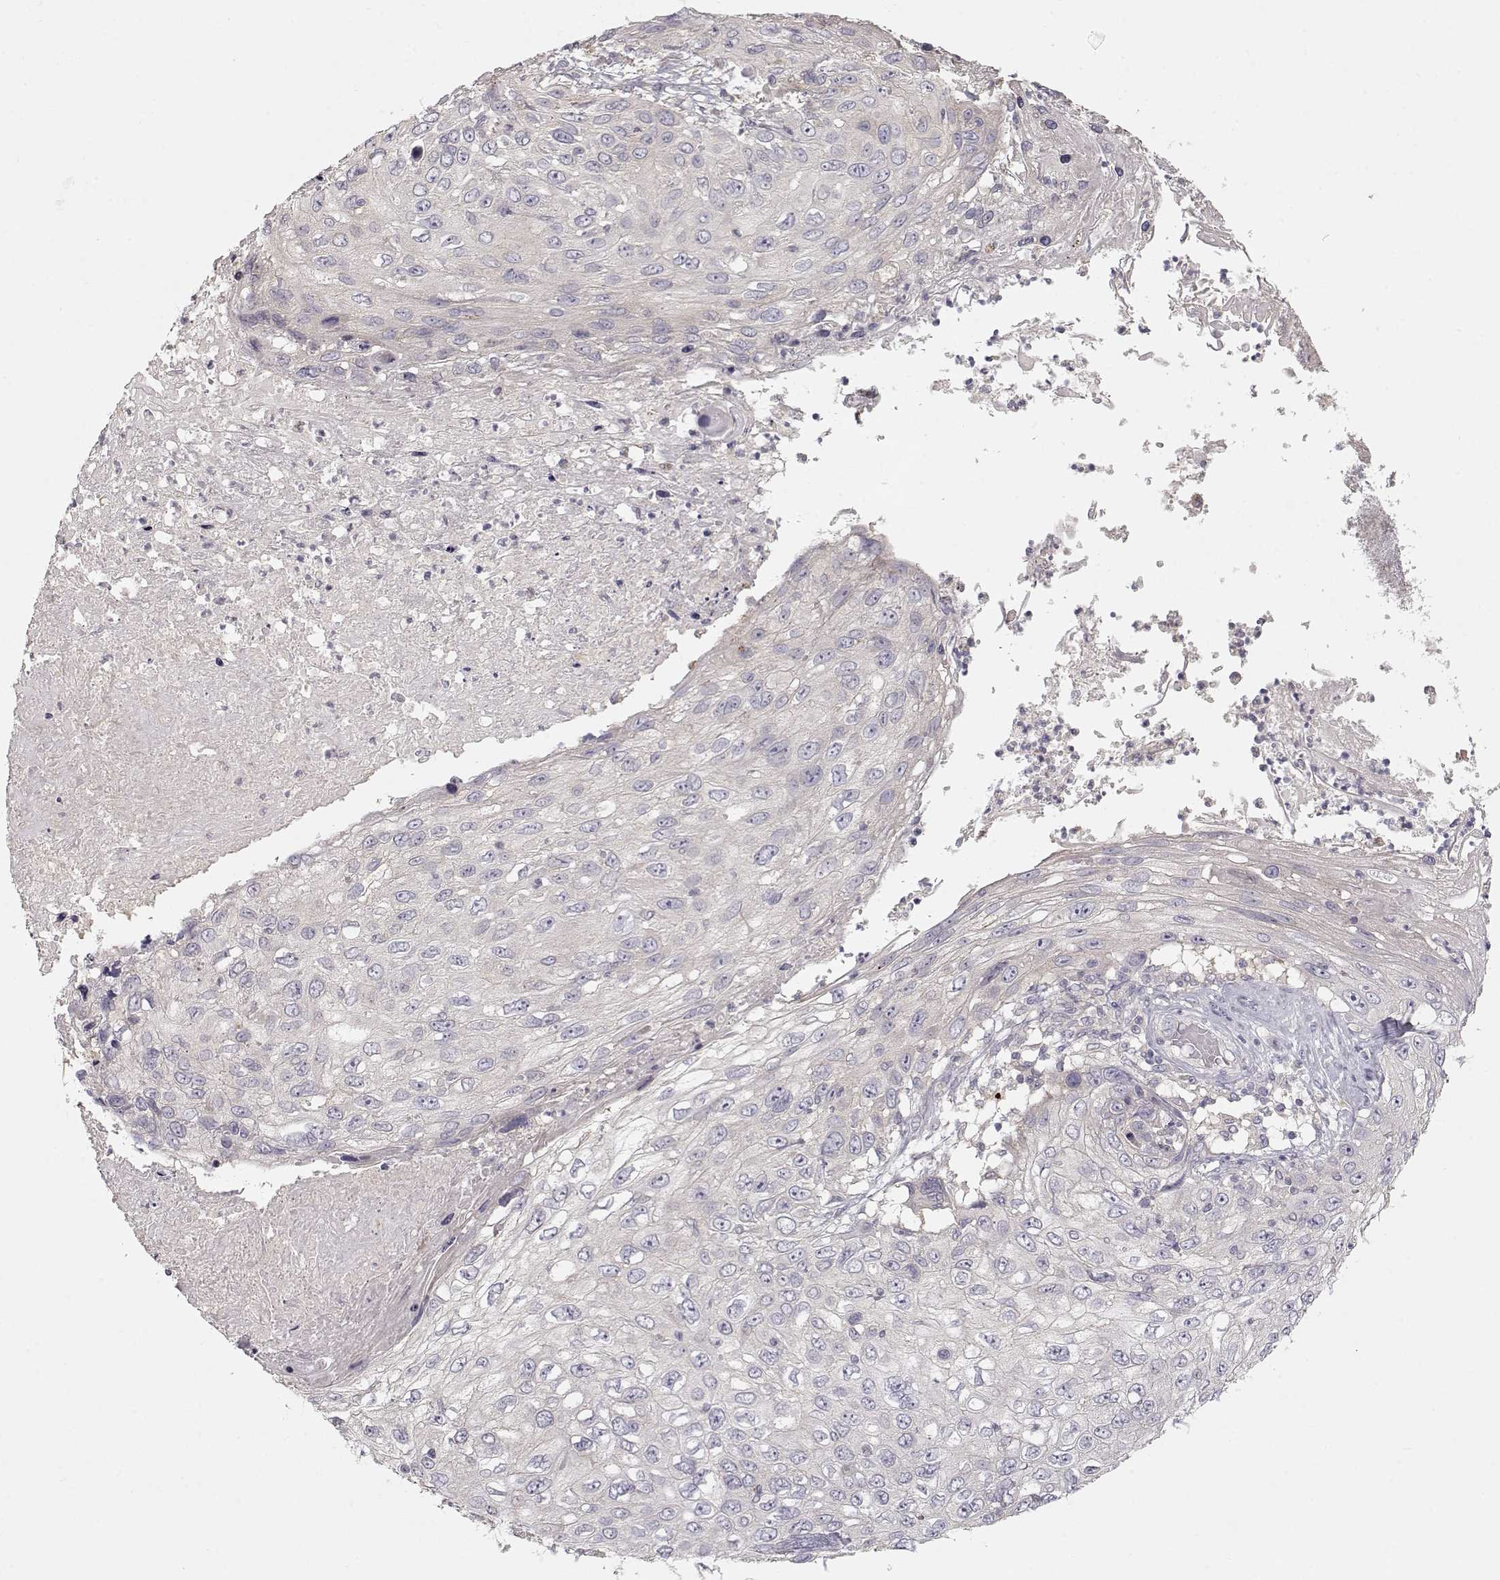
{"staining": {"intensity": "negative", "quantity": "none", "location": "none"}, "tissue": "skin cancer", "cell_type": "Tumor cells", "image_type": "cancer", "snomed": [{"axis": "morphology", "description": "Squamous cell carcinoma, NOS"}, {"axis": "topography", "description": "Skin"}], "caption": "This is a micrograph of immunohistochemistry (IHC) staining of skin cancer (squamous cell carcinoma), which shows no expression in tumor cells. The staining is performed using DAB (3,3'-diaminobenzidine) brown chromogen with nuclei counter-stained in using hematoxylin.", "gene": "ARHGAP8", "patient": {"sex": "male", "age": 92}}